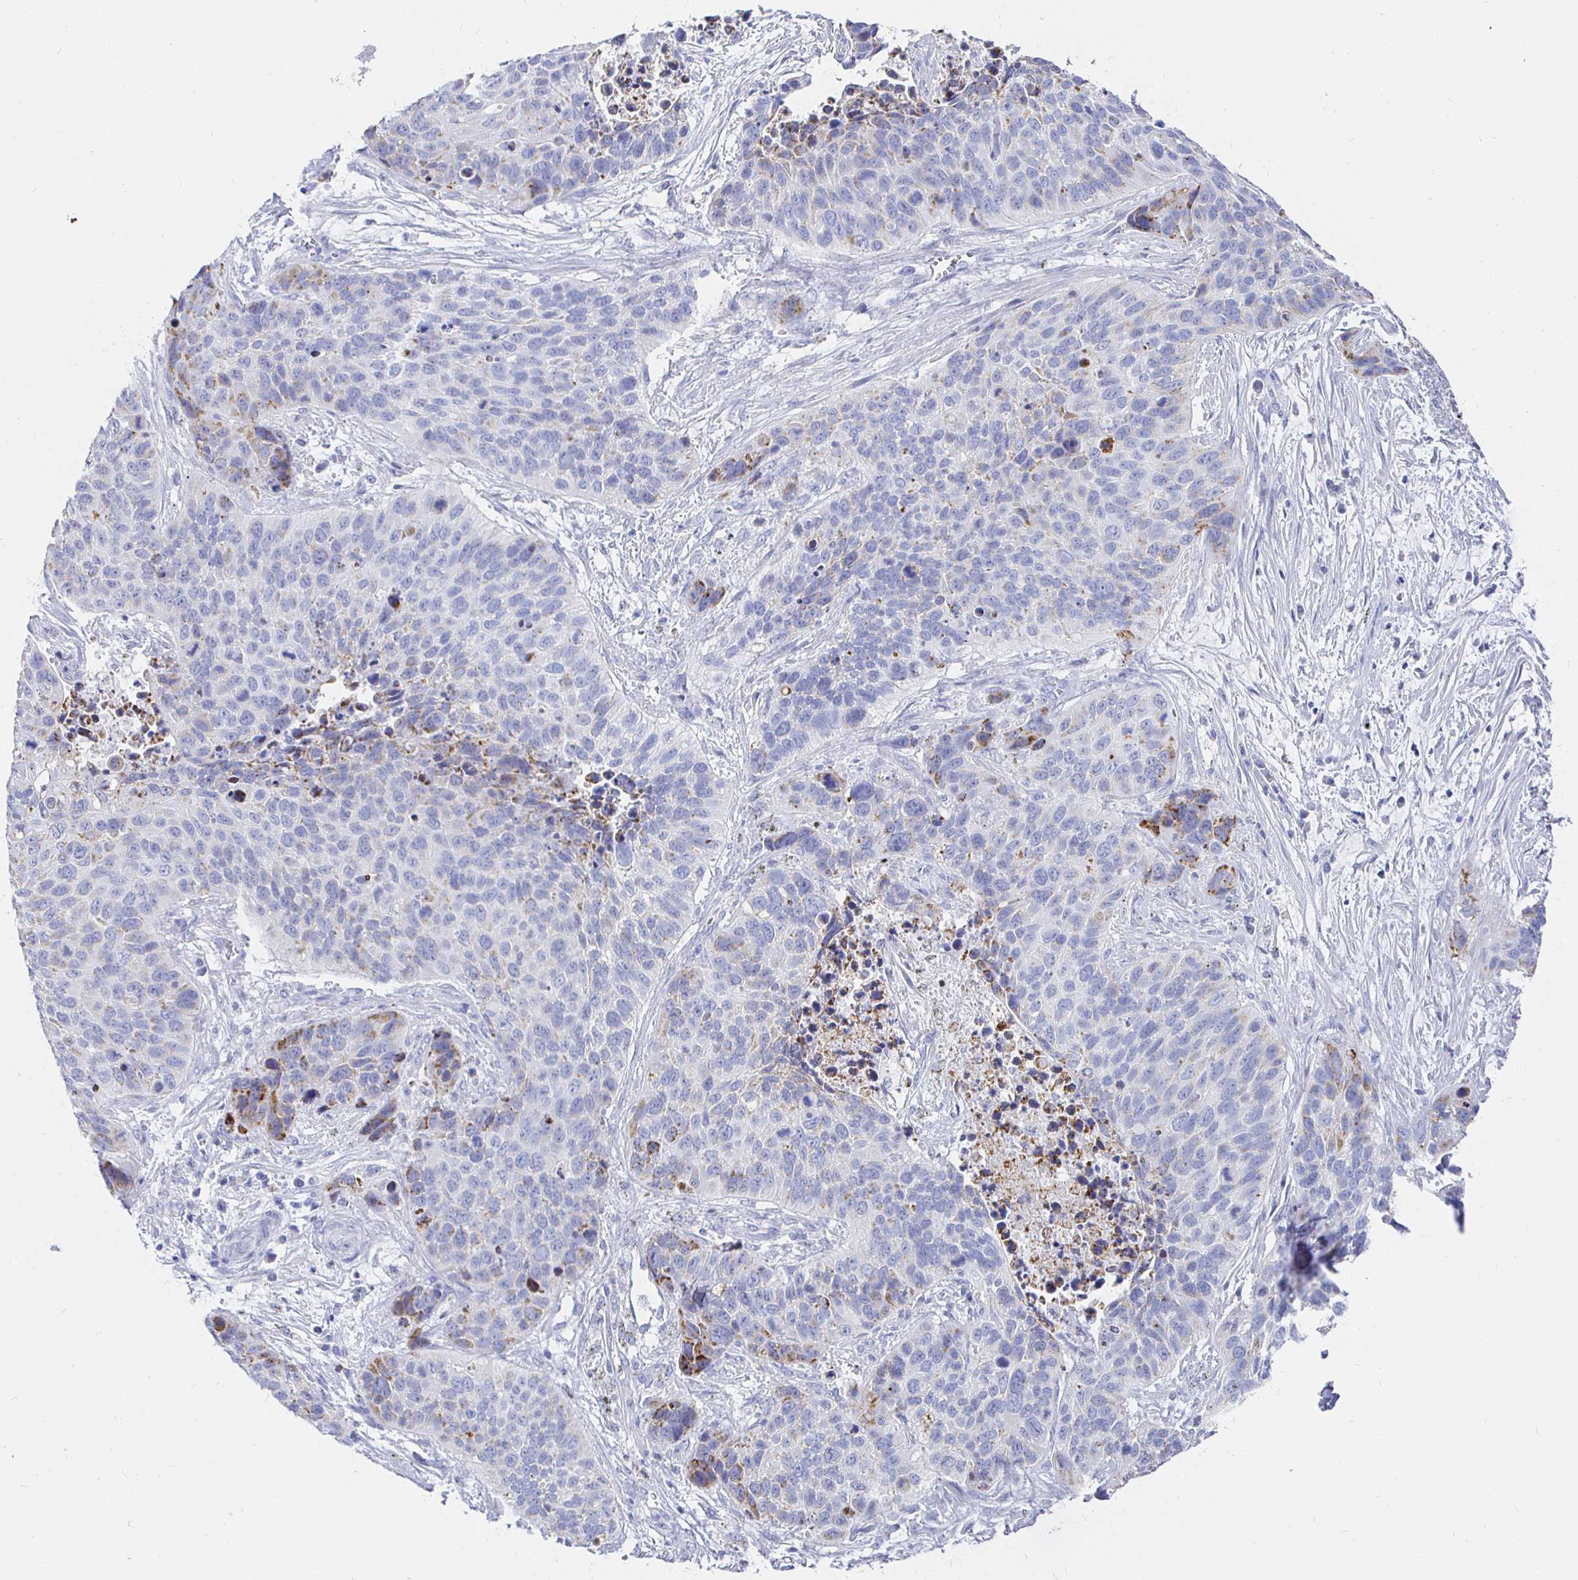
{"staining": {"intensity": "moderate", "quantity": "<25%", "location": "cytoplasmic/membranous"}, "tissue": "lung cancer", "cell_type": "Tumor cells", "image_type": "cancer", "snomed": [{"axis": "morphology", "description": "Squamous cell carcinoma, NOS"}, {"axis": "topography", "description": "Lung"}], "caption": "A brown stain labels moderate cytoplasmic/membranous positivity of a protein in lung cancer (squamous cell carcinoma) tumor cells. Ihc stains the protein in brown and the nuclei are stained blue.", "gene": "CR2", "patient": {"sex": "male", "age": 62}}